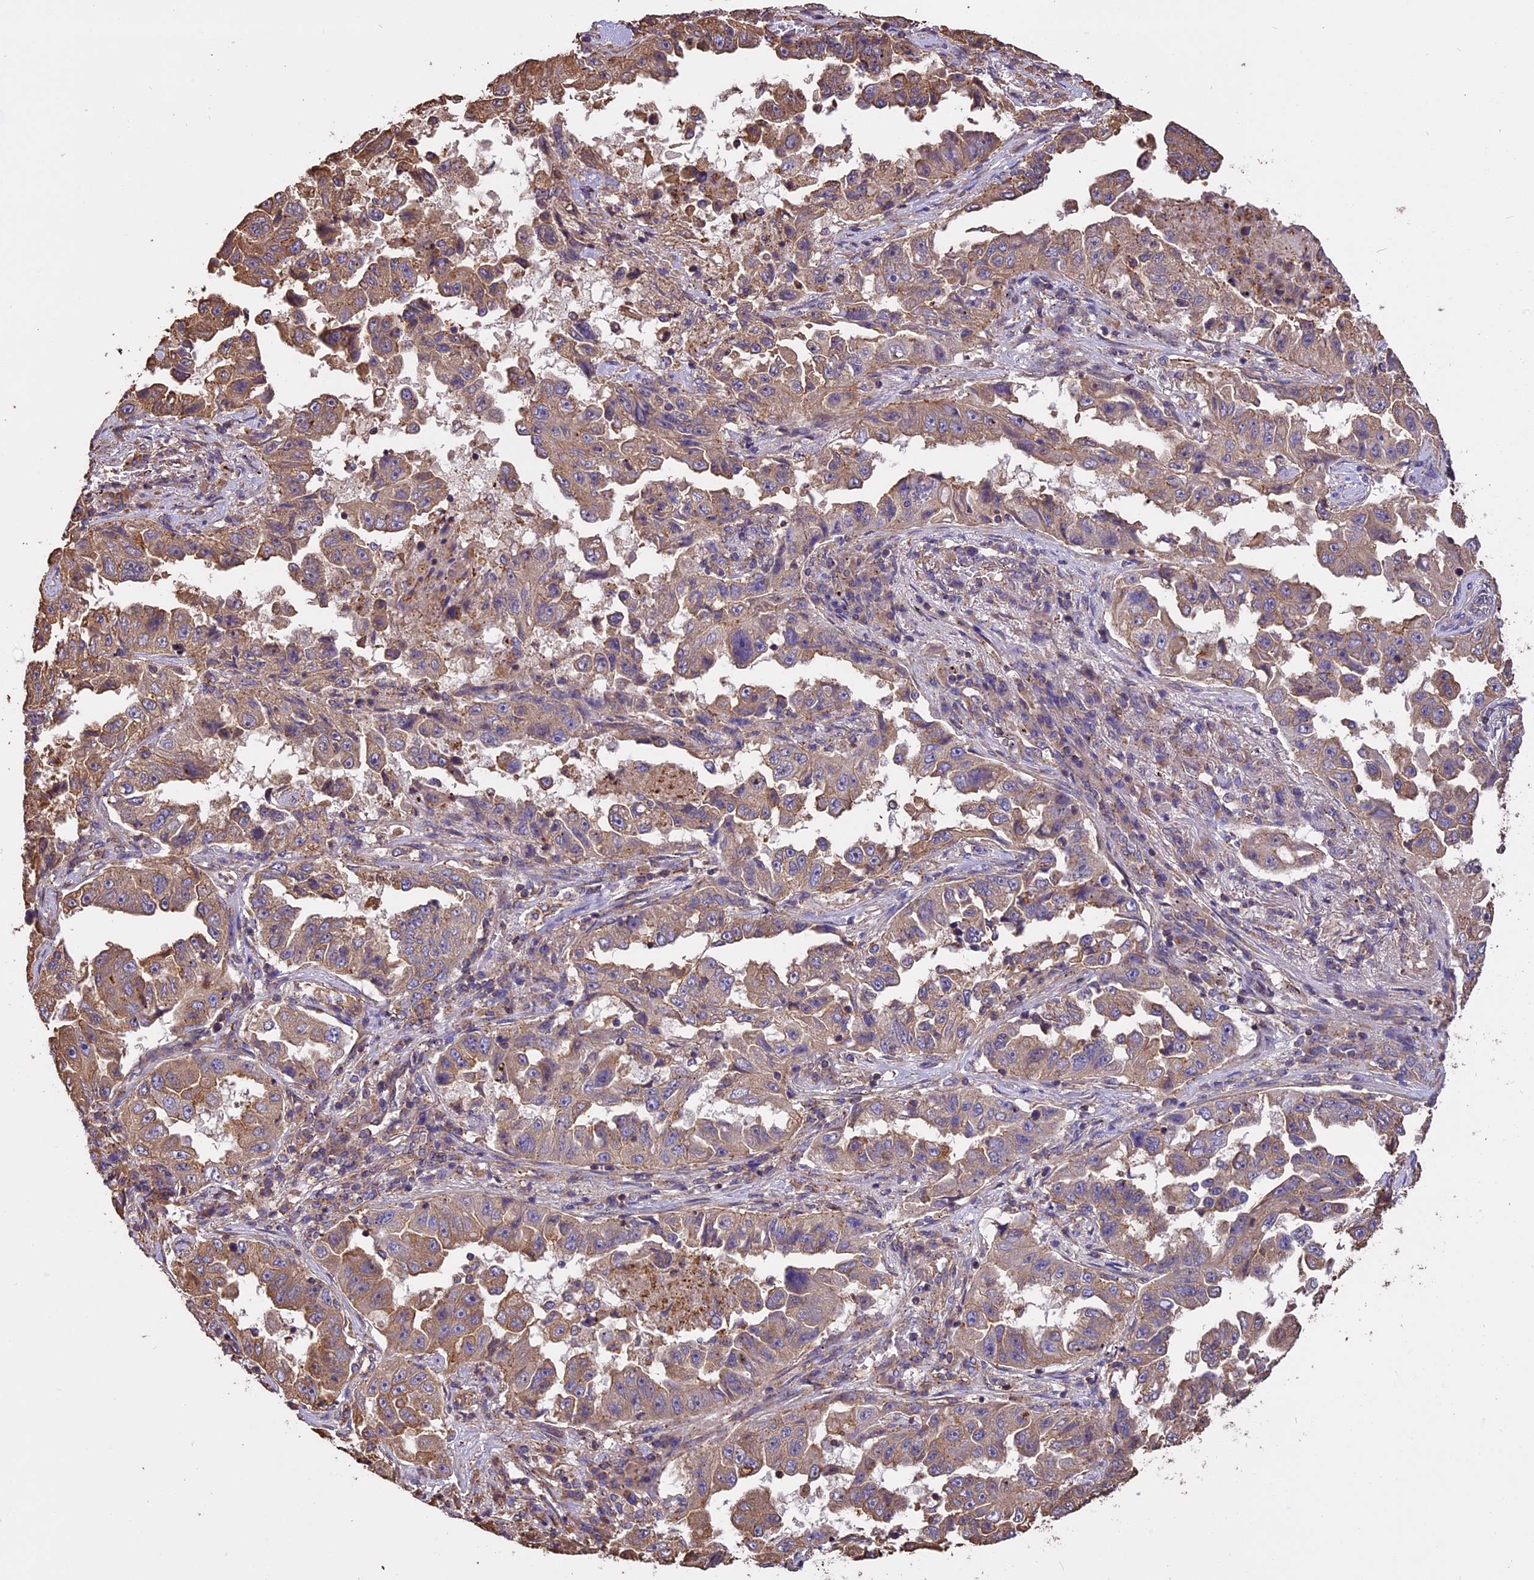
{"staining": {"intensity": "moderate", "quantity": ">75%", "location": "cytoplasmic/membranous"}, "tissue": "lung cancer", "cell_type": "Tumor cells", "image_type": "cancer", "snomed": [{"axis": "morphology", "description": "Adenocarcinoma, NOS"}, {"axis": "topography", "description": "Lung"}], "caption": "A medium amount of moderate cytoplasmic/membranous staining is present in about >75% of tumor cells in lung cancer tissue.", "gene": "CHMP2A", "patient": {"sex": "female", "age": 51}}